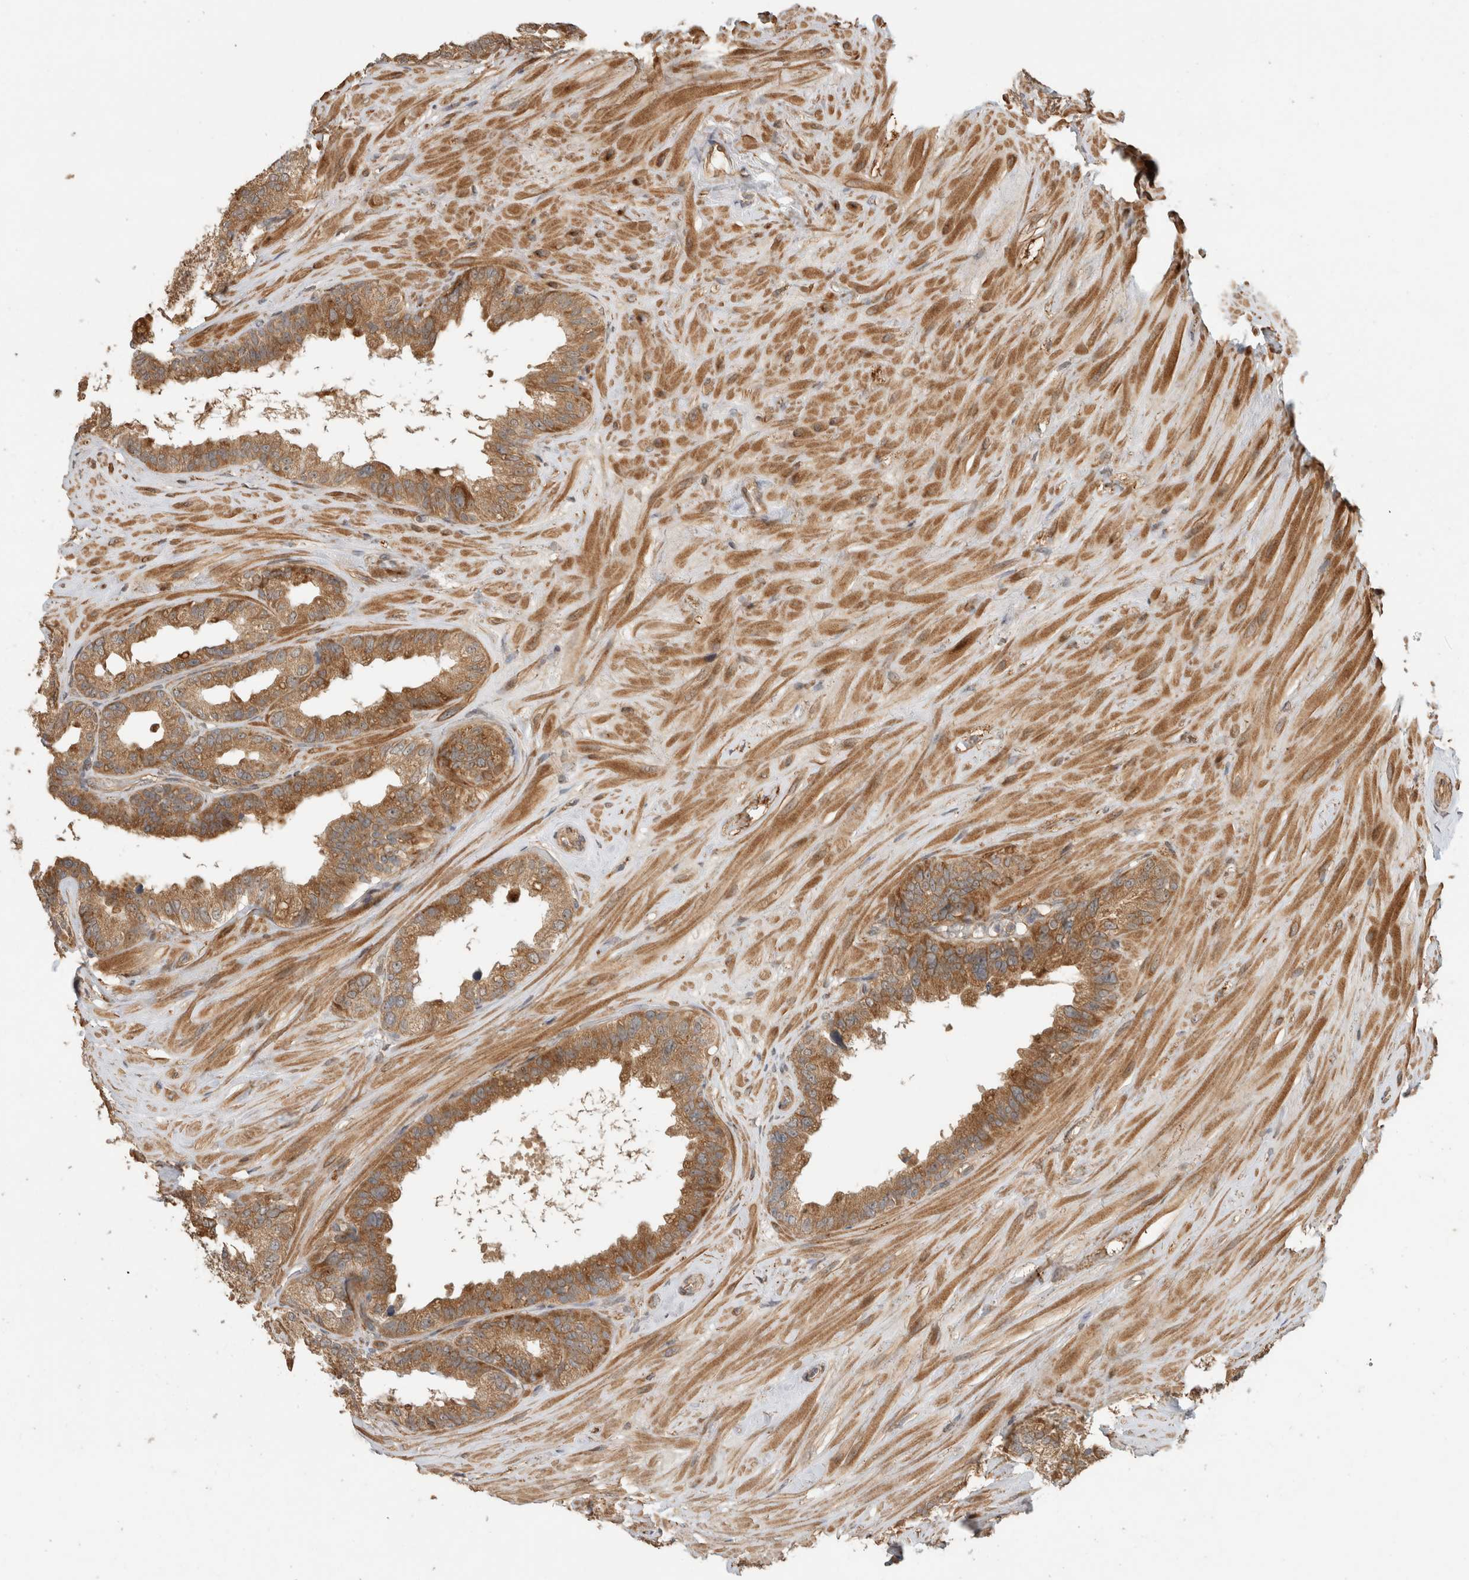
{"staining": {"intensity": "moderate", "quantity": ">75%", "location": "cytoplasmic/membranous"}, "tissue": "seminal vesicle", "cell_type": "Glandular cells", "image_type": "normal", "snomed": [{"axis": "morphology", "description": "Normal tissue, NOS"}, {"axis": "topography", "description": "Seminal veicle"}], "caption": "Approximately >75% of glandular cells in normal seminal vesicle display moderate cytoplasmic/membranous protein expression as visualized by brown immunohistochemical staining.", "gene": "PCDHB15", "patient": {"sex": "male", "age": 80}}